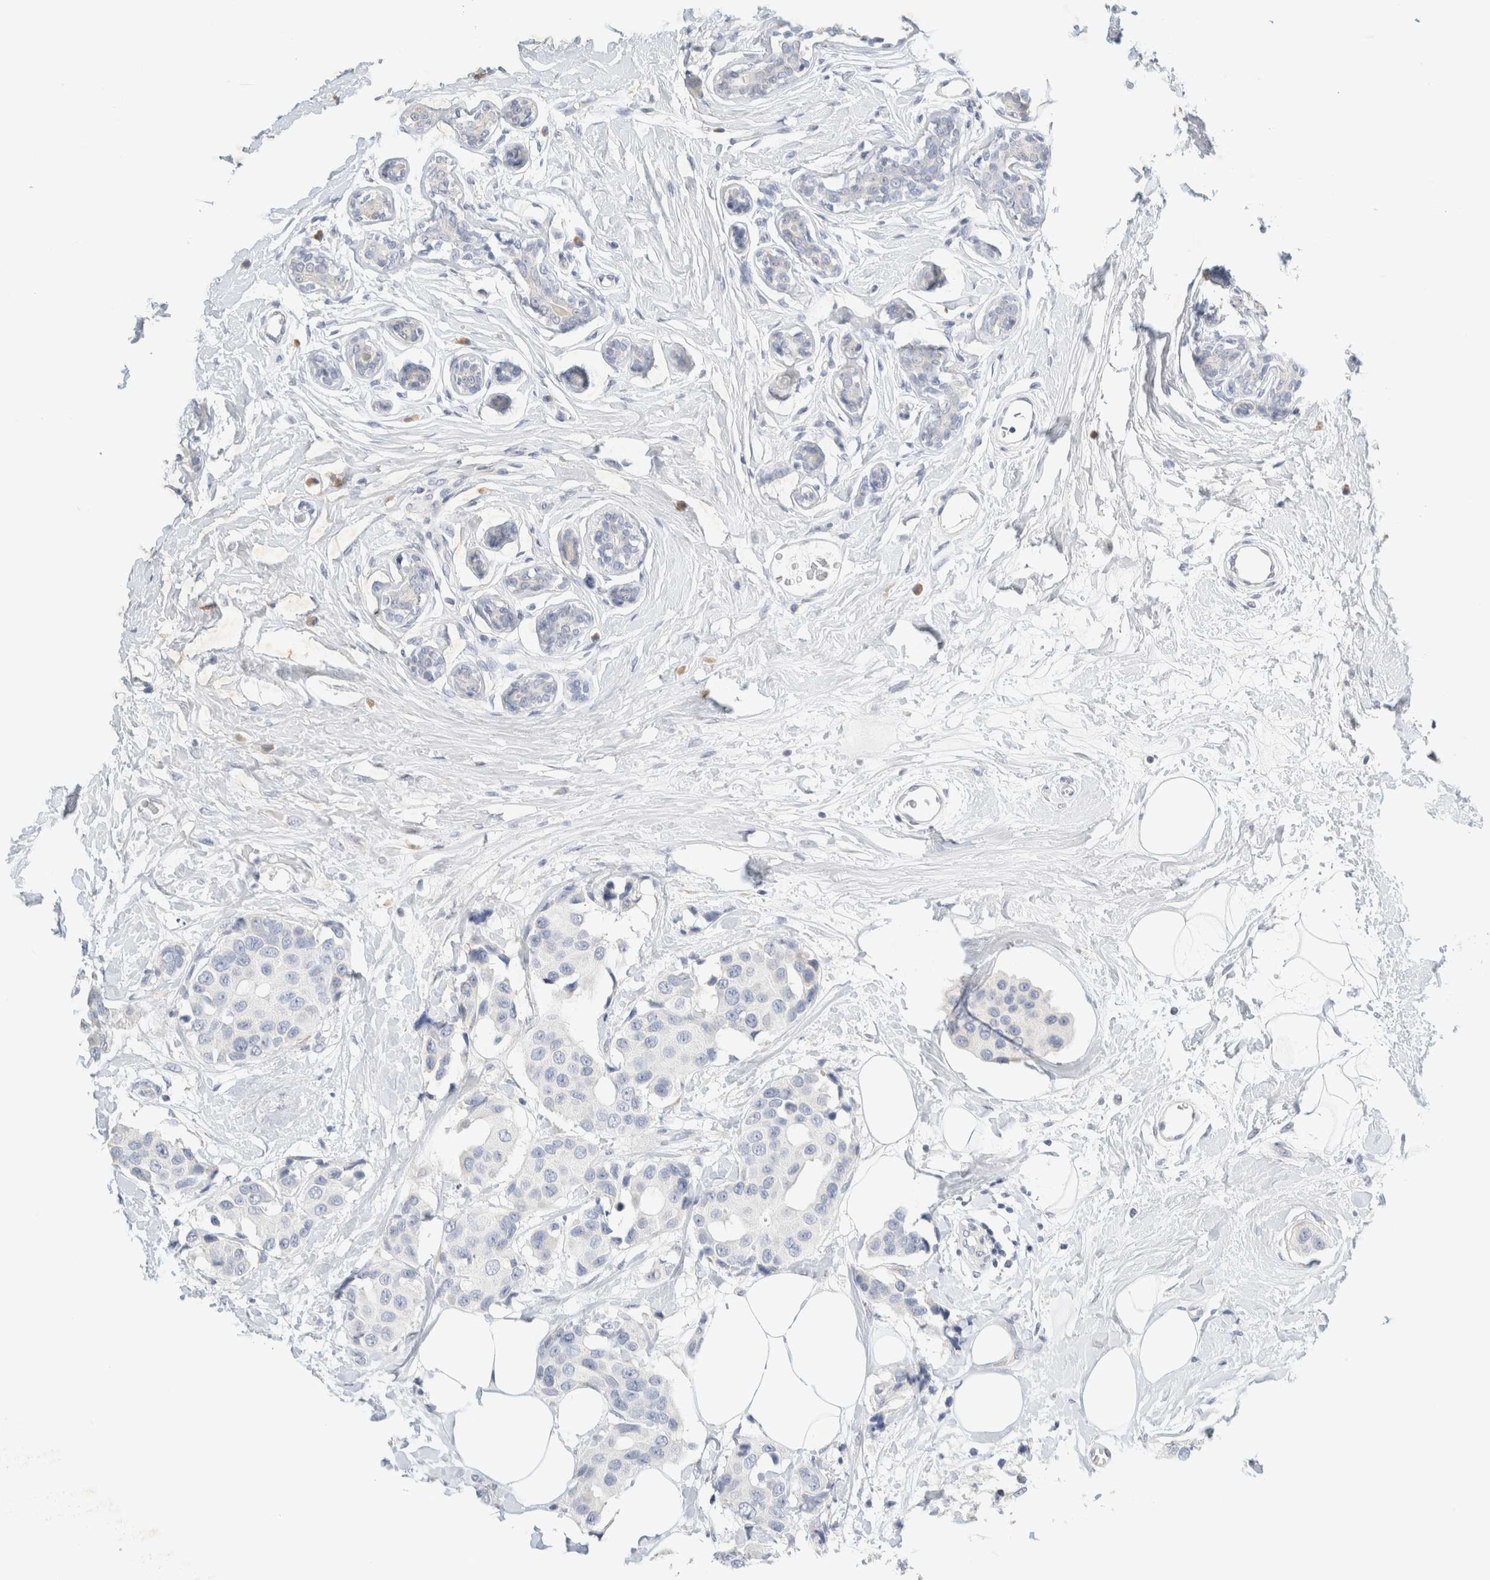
{"staining": {"intensity": "negative", "quantity": "none", "location": "none"}, "tissue": "breast cancer", "cell_type": "Tumor cells", "image_type": "cancer", "snomed": [{"axis": "morphology", "description": "Normal tissue, NOS"}, {"axis": "morphology", "description": "Duct carcinoma"}, {"axis": "topography", "description": "Breast"}], "caption": "A high-resolution image shows IHC staining of intraductal carcinoma (breast), which reveals no significant expression in tumor cells. (Brightfield microscopy of DAB IHC at high magnification).", "gene": "NEFM", "patient": {"sex": "female", "age": 39}}